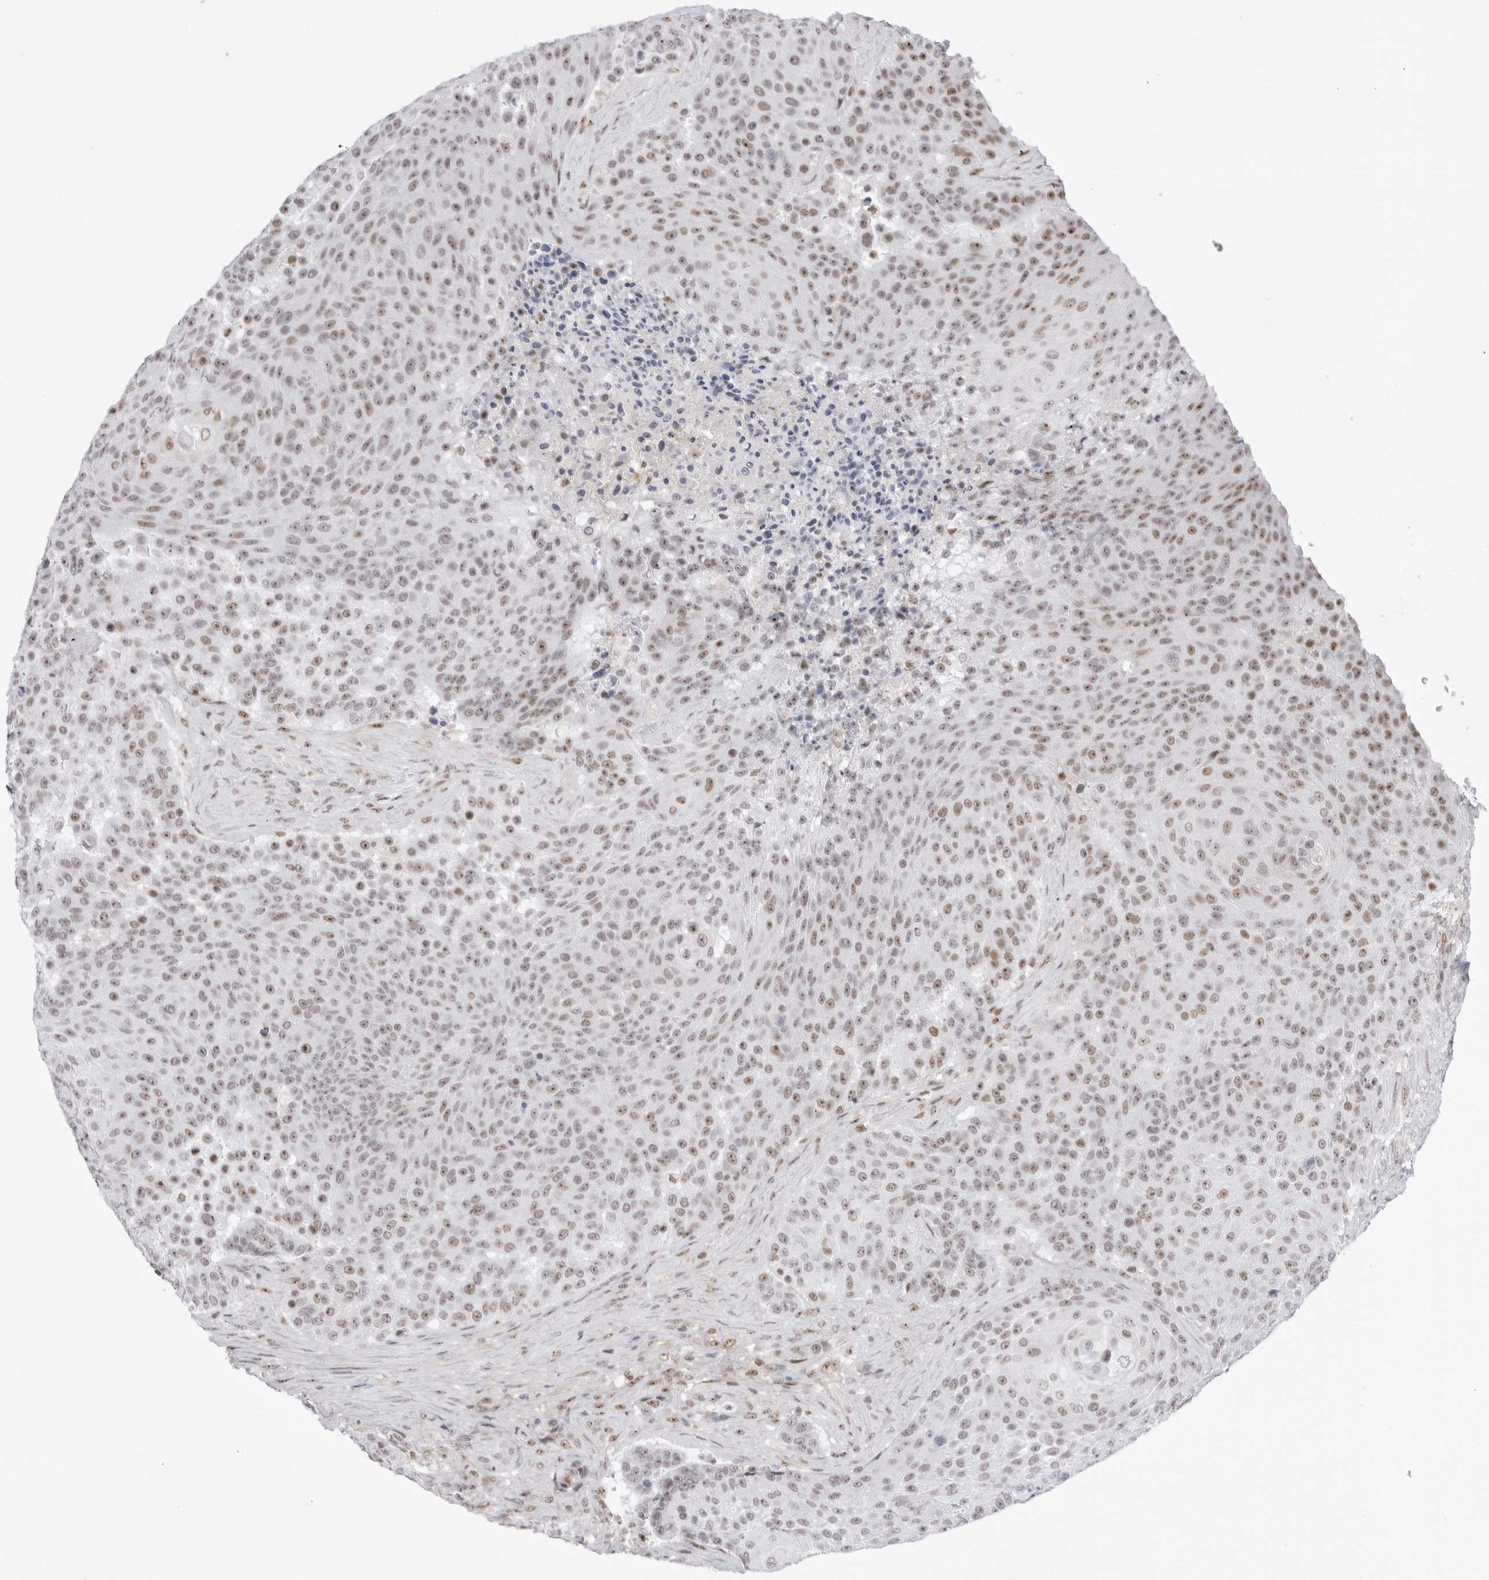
{"staining": {"intensity": "moderate", "quantity": ">75%", "location": "nuclear"}, "tissue": "urothelial cancer", "cell_type": "Tumor cells", "image_type": "cancer", "snomed": [{"axis": "morphology", "description": "Urothelial carcinoma, High grade"}, {"axis": "topography", "description": "Urinary bladder"}], "caption": "A photomicrograph of urothelial cancer stained for a protein reveals moderate nuclear brown staining in tumor cells.", "gene": "C1orf162", "patient": {"sex": "female", "age": 63}}